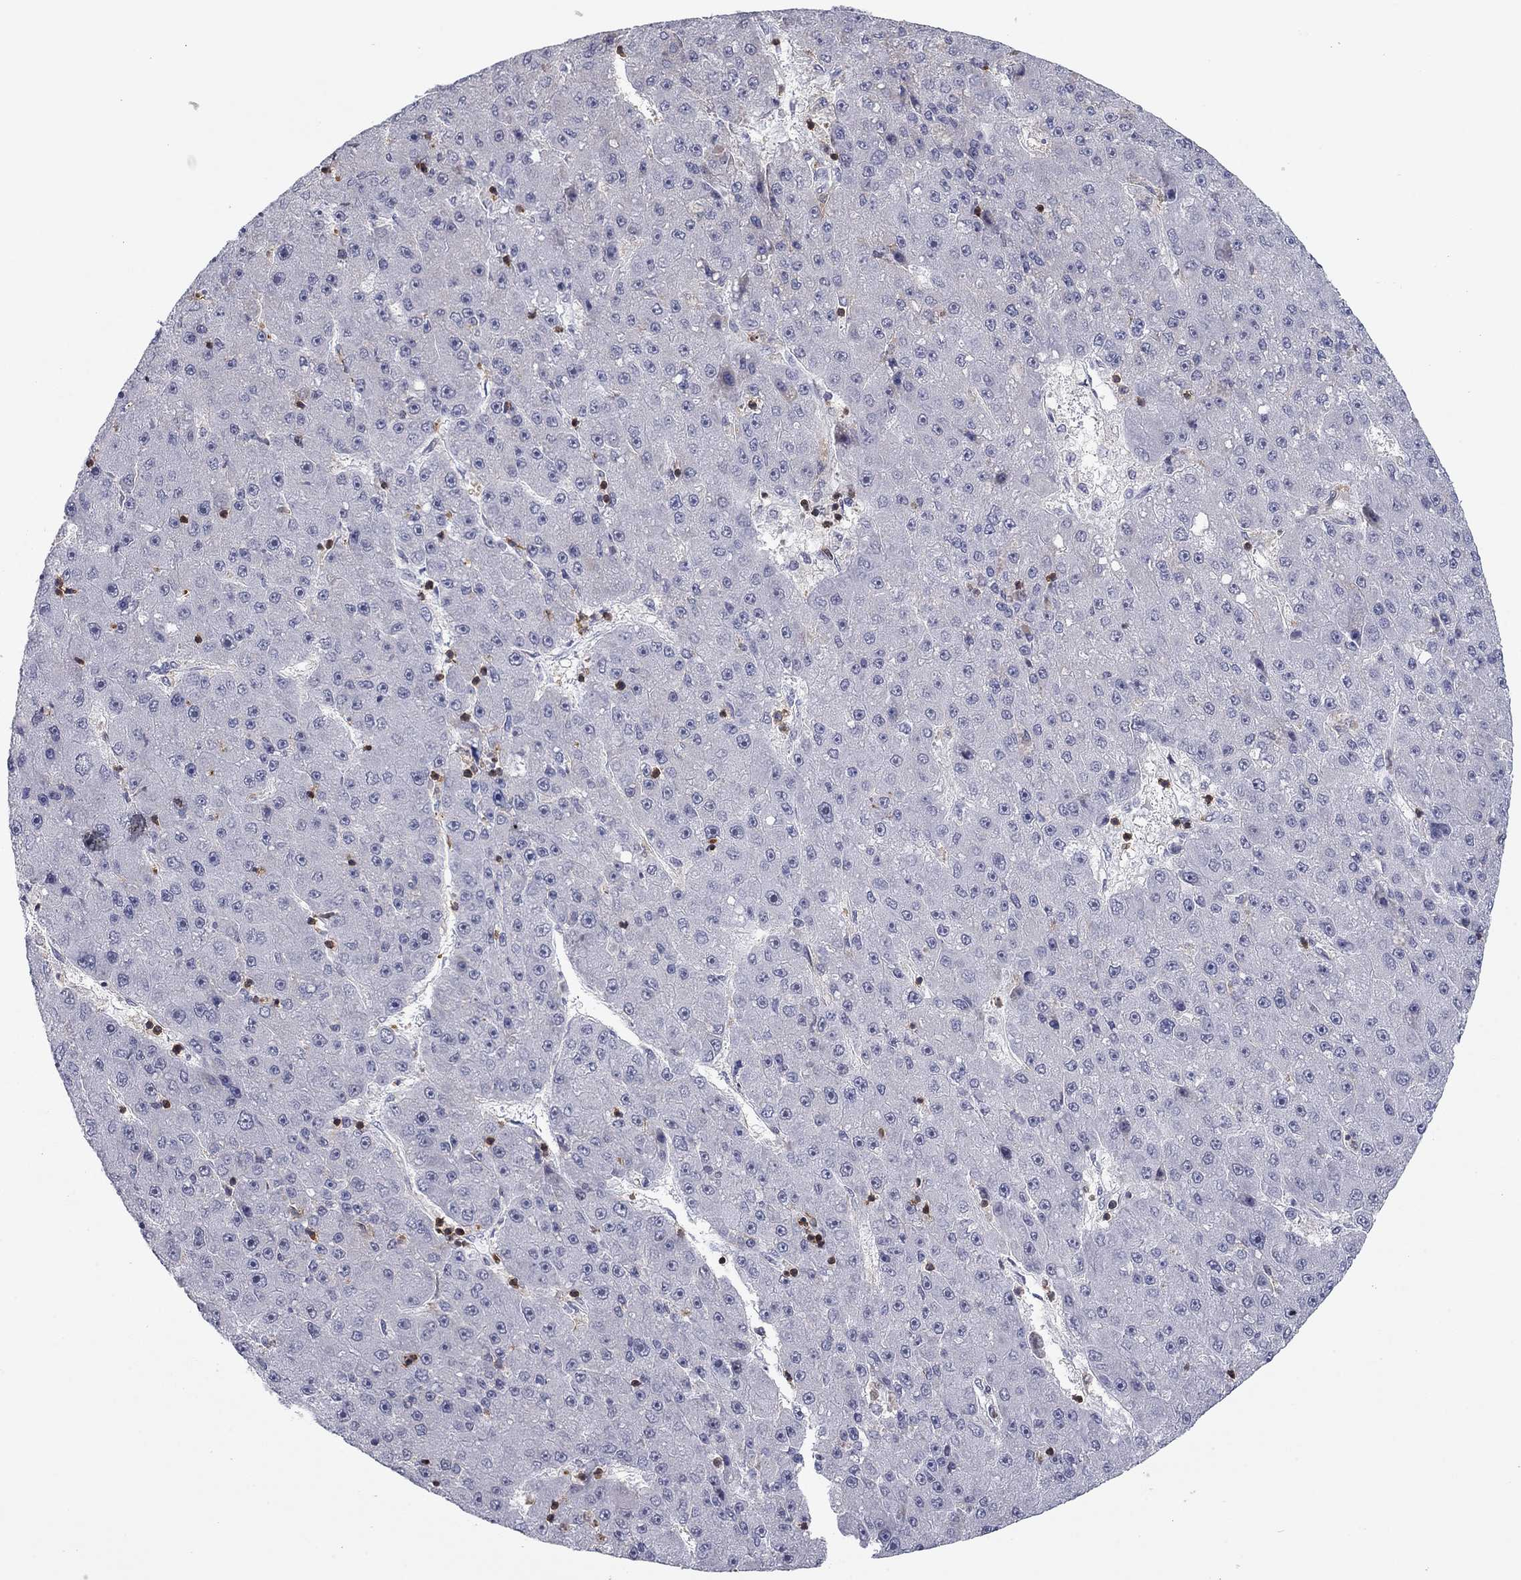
{"staining": {"intensity": "negative", "quantity": "none", "location": "none"}, "tissue": "liver cancer", "cell_type": "Tumor cells", "image_type": "cancer", "snomed": [{"axis": "morphology", "description": "Carcinoma, Hepatocellular, NOS"}, {"axis": "topography", "description": "Liver"}], "caption": "Immunohistochemical staining of human liver hepatocellular carcinoma demonstrates no significant staining in tumor cells. (DAB (3,3'-diaminobenzidine) immunohistochemistry (IHC) visualized using brightfield microscopy, high magnification).", "gene": "ARHGAP27", "patient": {"sex": "male", "age": 67}}